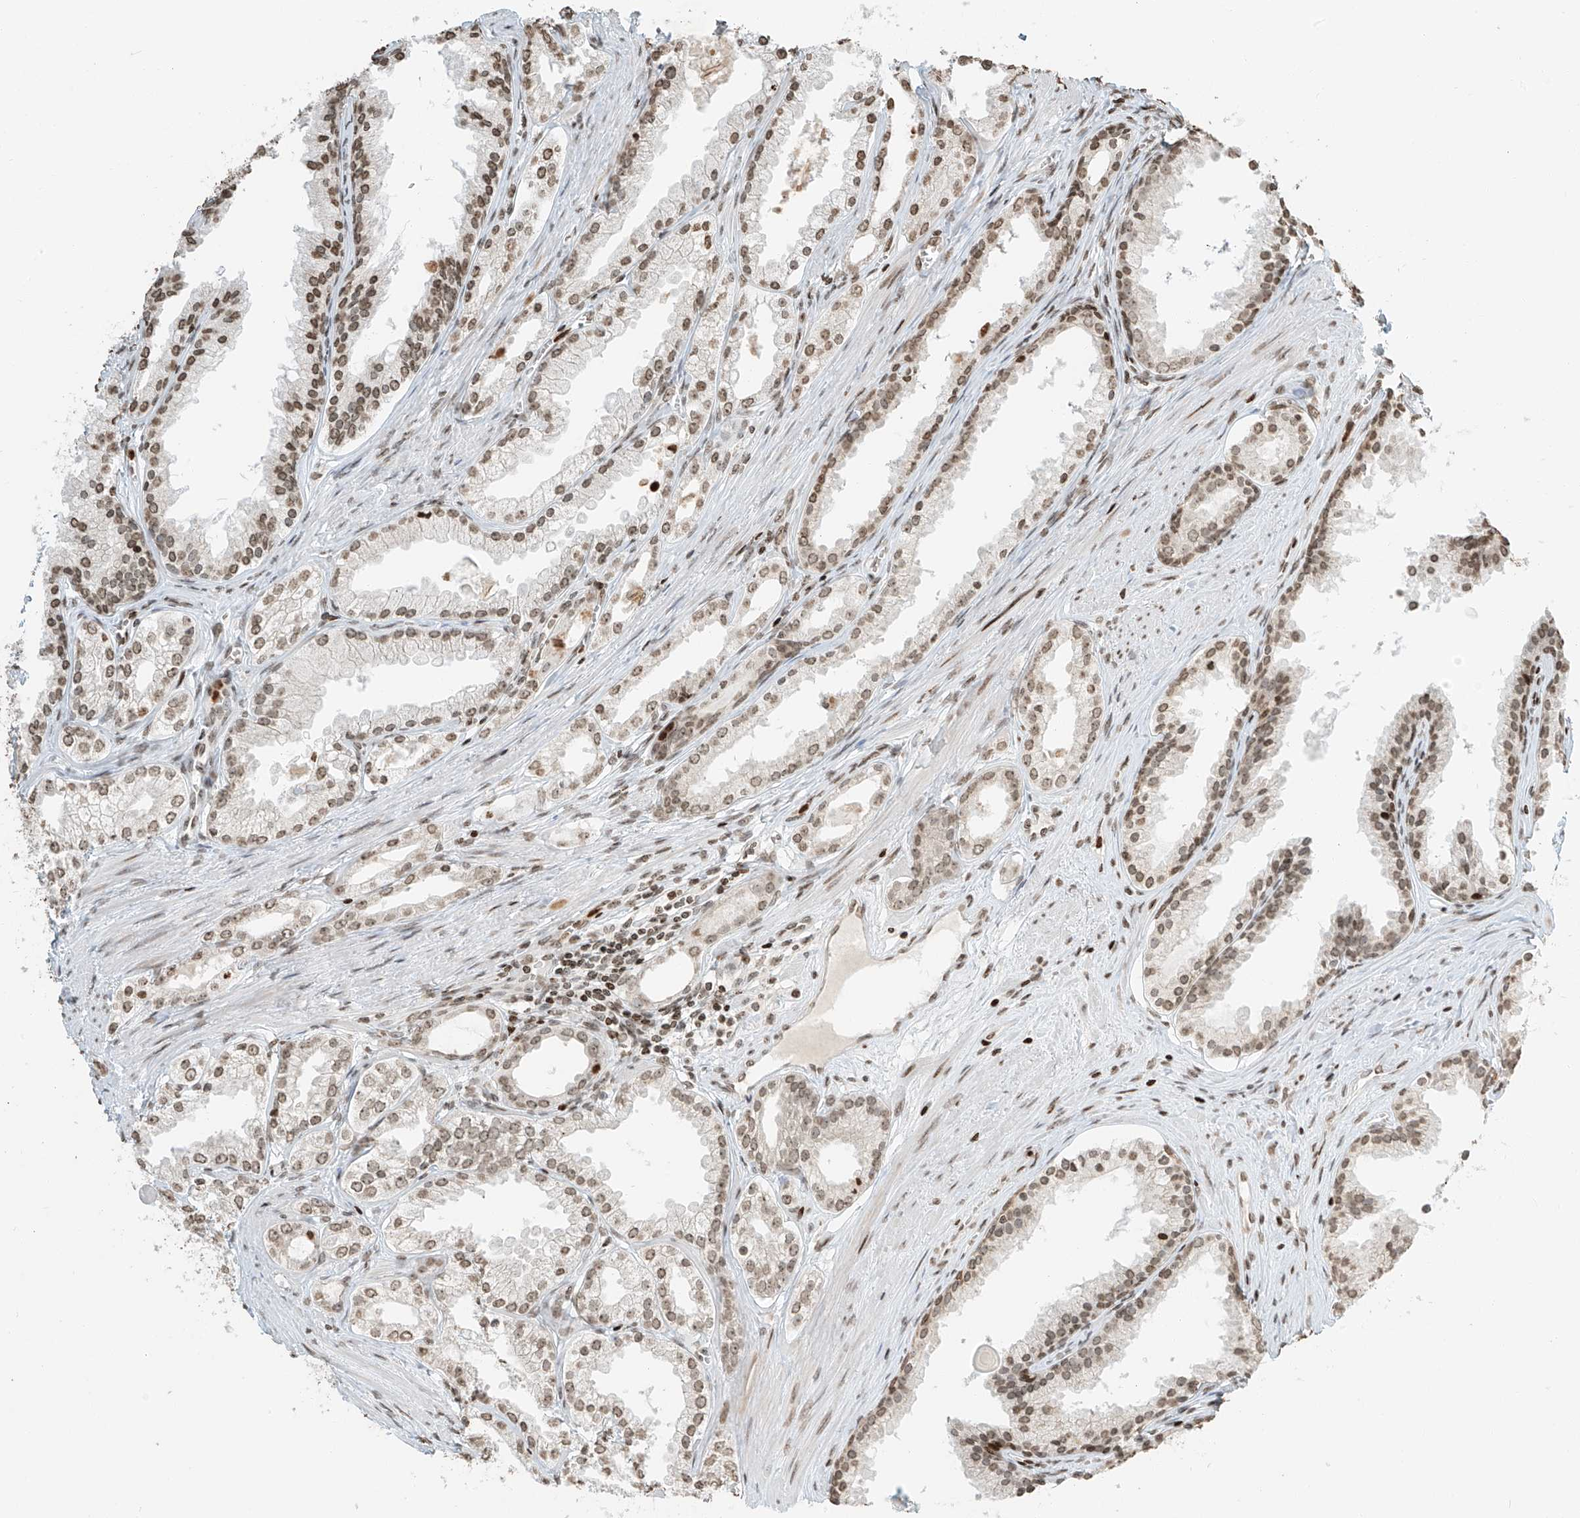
{"staining": {"intensity": "moderate", "quantity": ">75%", "location": "nuclear"}, "tissue": "prostate cancer", "cell_type": "Tumor cells", "image_type": "cancer", "snomed": [{"axis": "morphology", "description": "Adenocarcinoma, High grade"}, {"axis": "topography", "description": "Prostate"}], "caption": "Moderate nuclear expression is seen in about >75% of tumor cells in high-grade adenocarcinoma (prostate).", "gene": "C17orf58", "patient": {"sex": "male", "age": 68}}